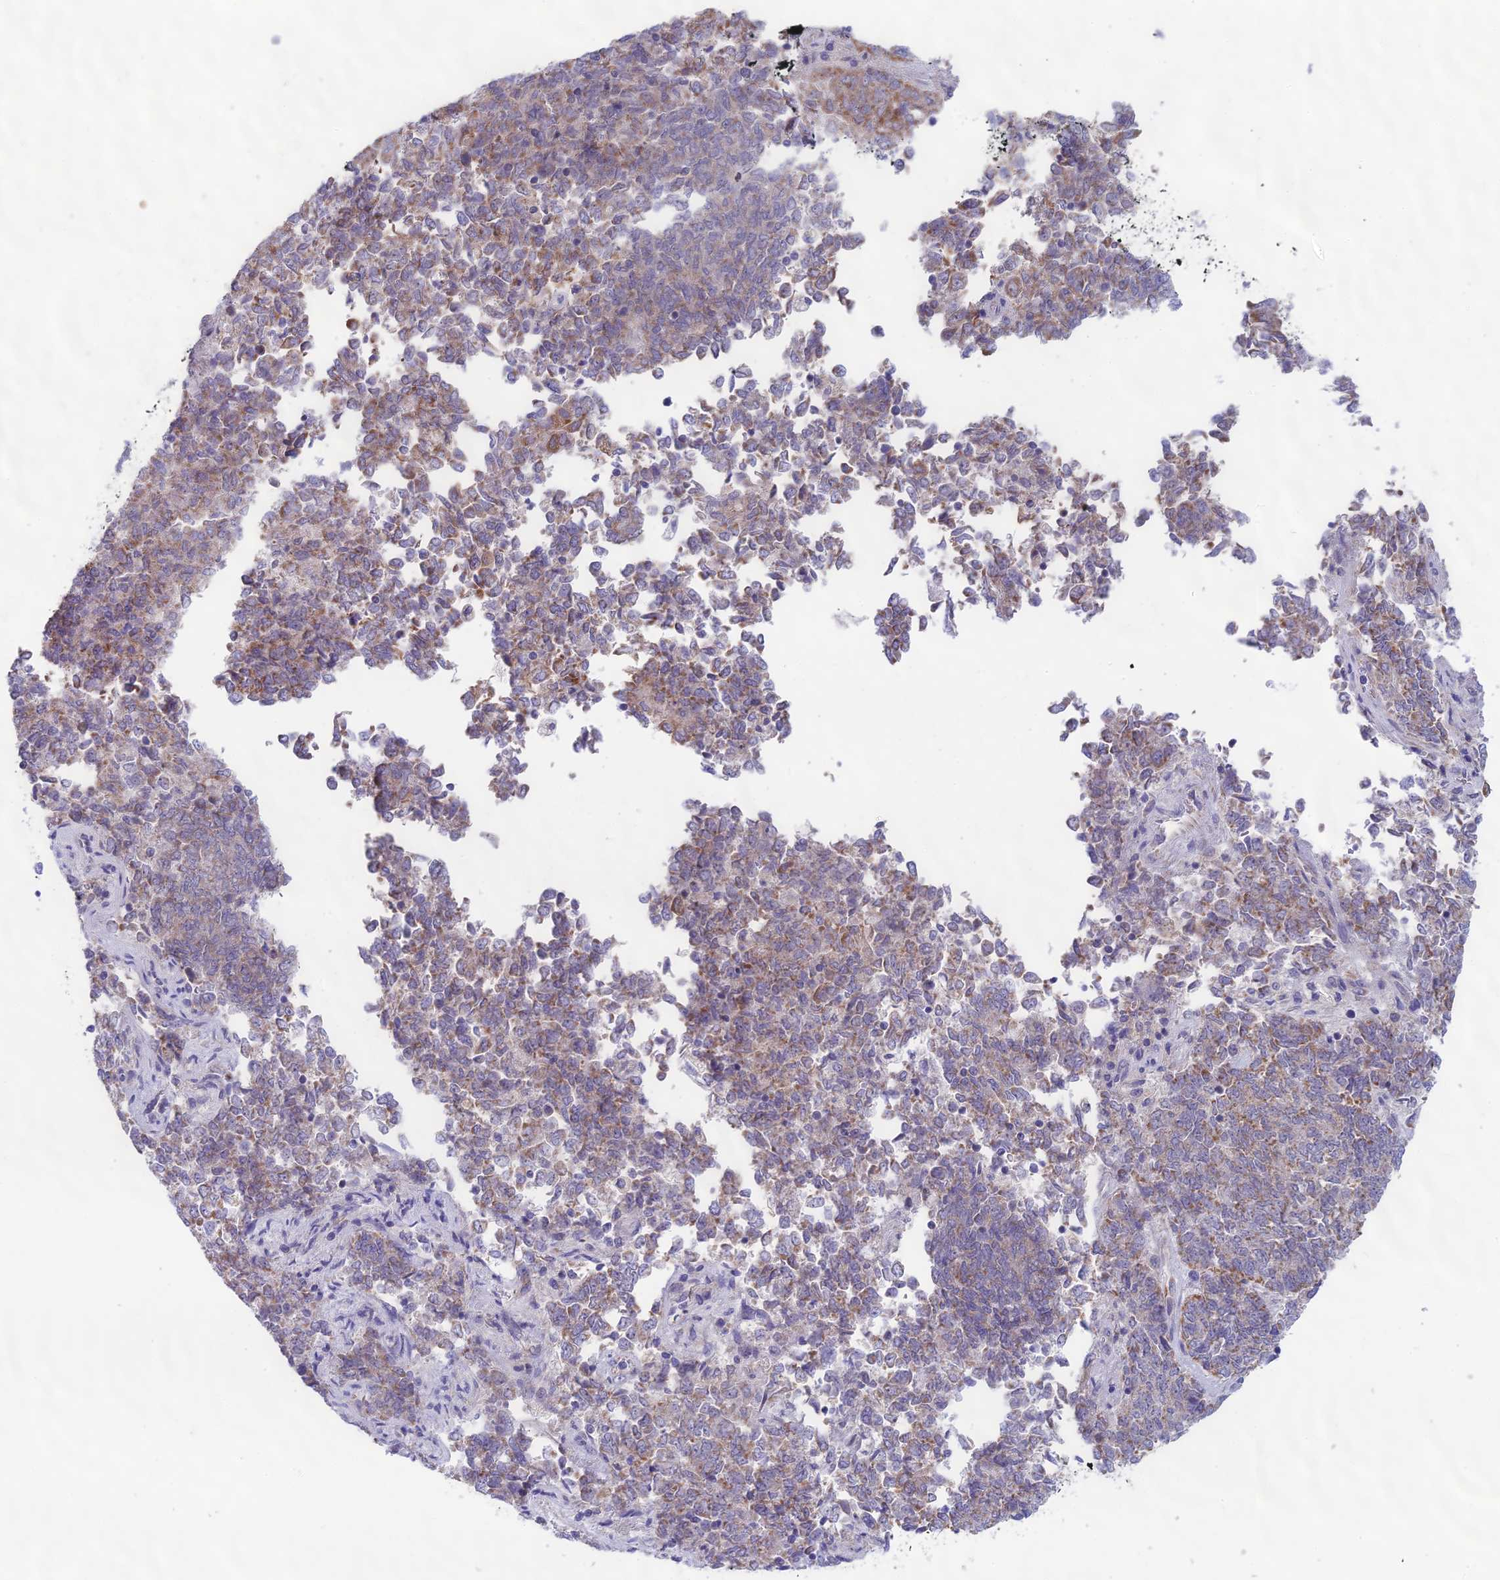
{"staining": {"intensity": "weak", "quantity": ">75%", "location": "cytoplasmic/membranous"}, "tissue": "endometrial cancer", "cell_type": "Tumor cells", "image_type": "cancer", "snomed": [{"axis": "morphology", "description": "Adenocarcinoma, NOS"}, {"axis": "topography", "description": "Endometrium"}], "caption": "Immunohistochemical staining of human endometrial adenocarcinoma reveals low levels of weak cytoplasmic/membranous protein positivity in about >75% of tumor cells. The protein of interest is shown in brown color, while the nuclei are stained blue.", "gene": "PLAC9", "patient": {"sex": "female", "age": 80}}